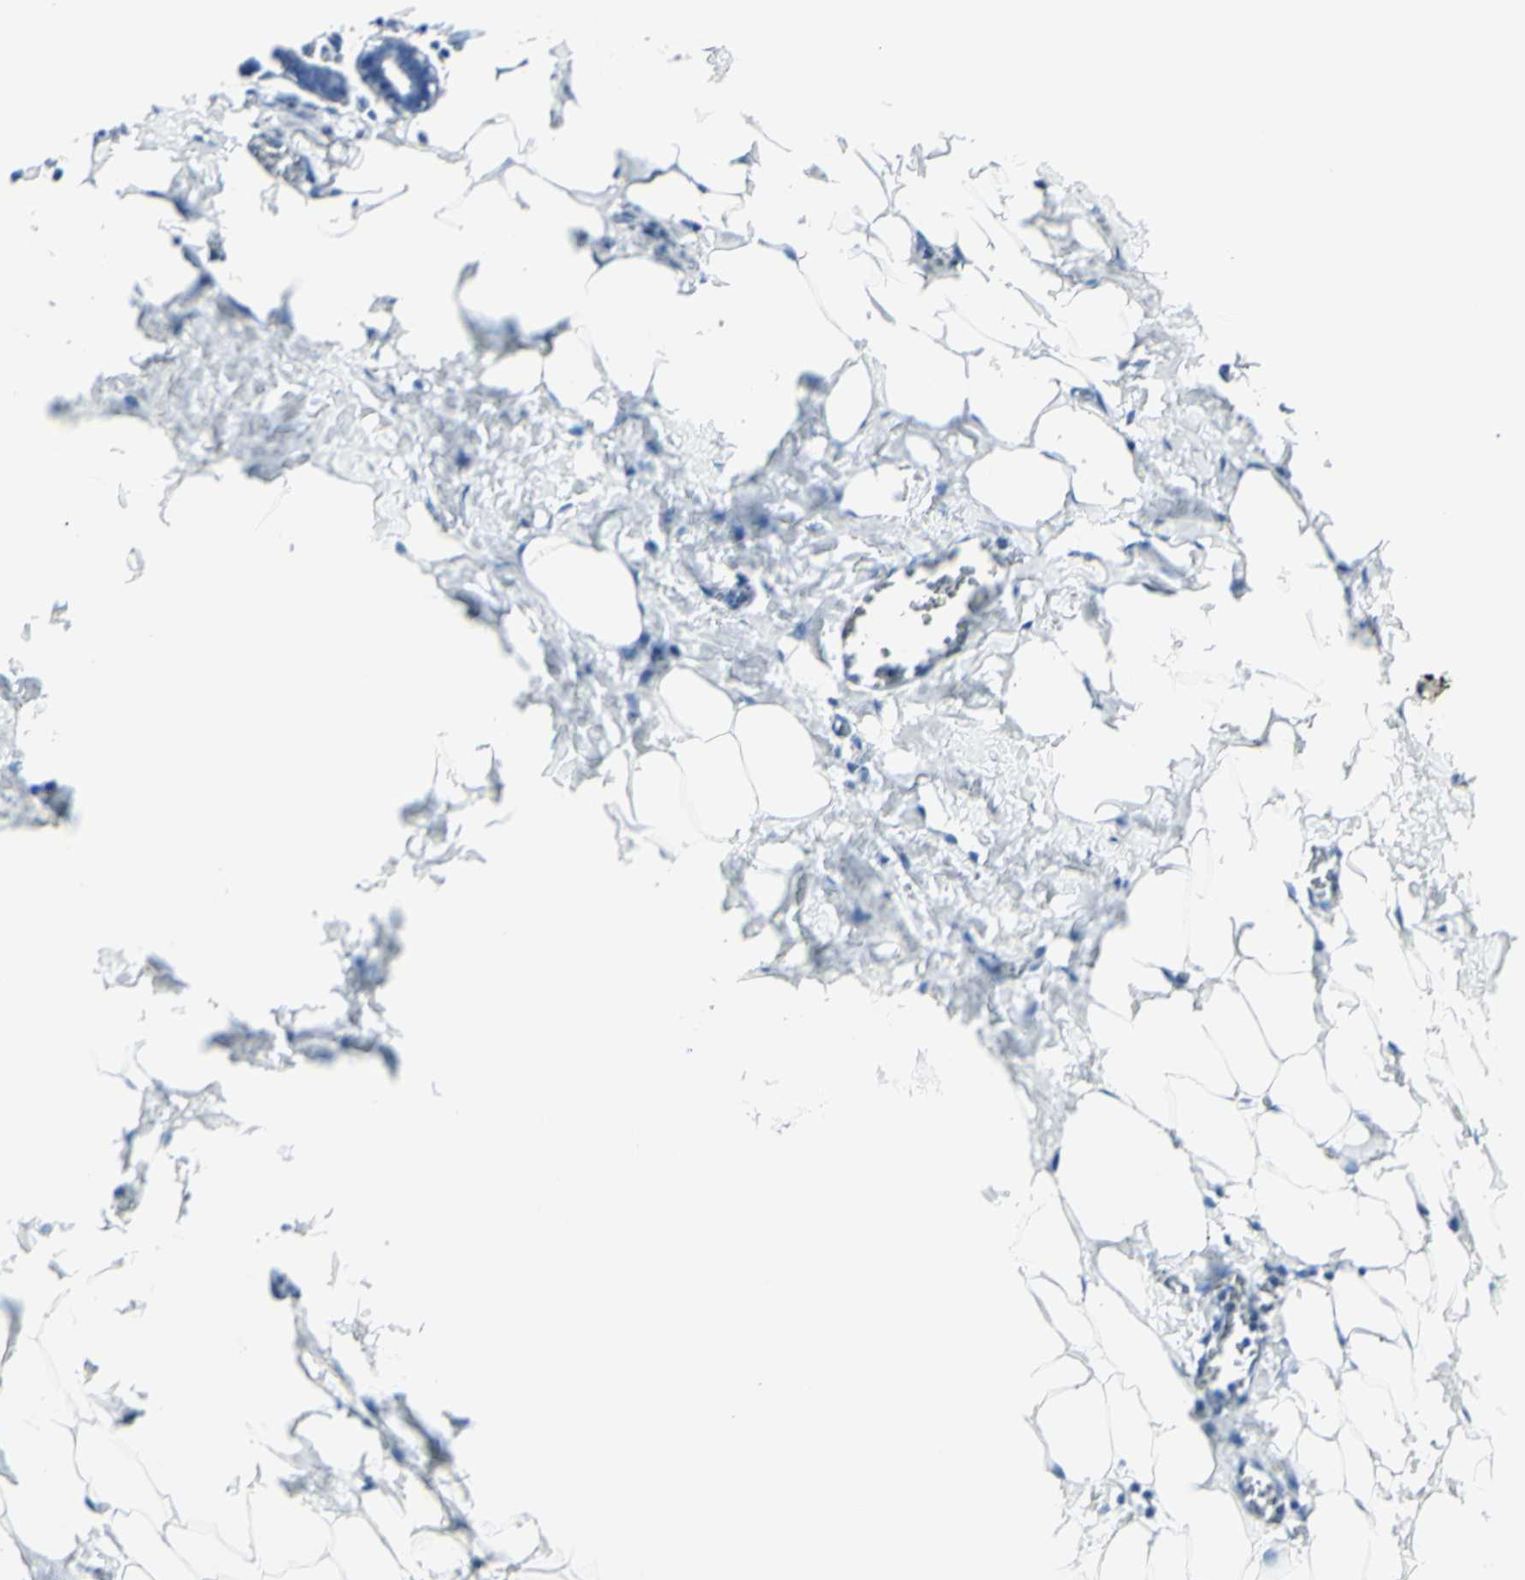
{"staining": {"intensity": "negative", "quantity": "none", "location": "none"}, "tissue": "breast", "cell_type": "Adipocytes", "image_type": "normal", "snomed": [{"axis": "morphology", "description": "Normal tissue, NOS"}, {"axis": "topography", "description": "Breast"}], "caption": "A high-resolution image shows immunohistochemistry (IHC) staining of benign breast, which shows no significant staining in adipocytes.", "gene": "NDST4", "patient": {"sex": "female", "age": 27}}